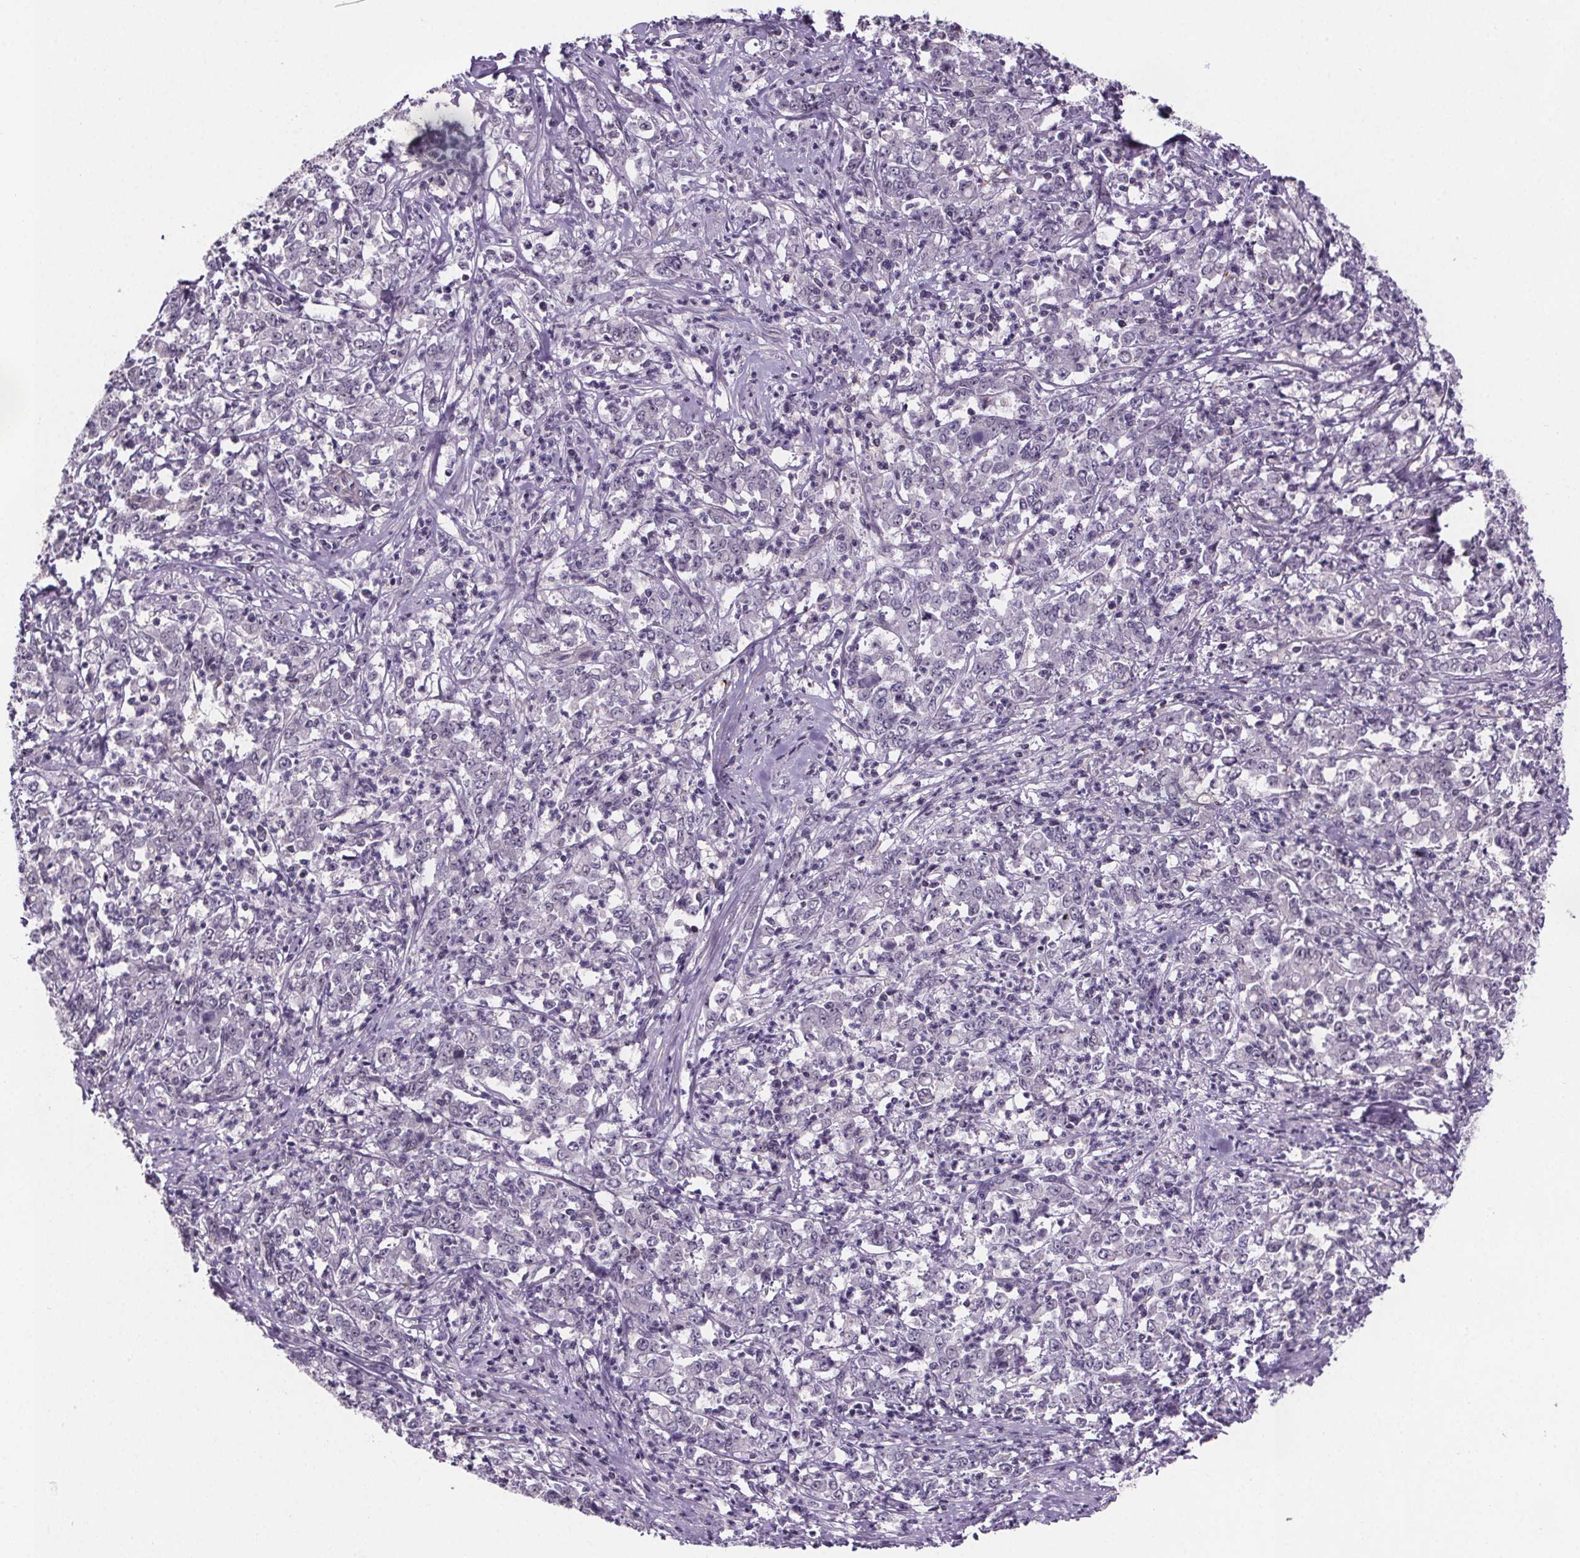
{"staining": {"intensity": "negative", "quantity": "none", "location": "none"}, "tissue": "stomach cancer", "cell_type": "Tumor cells", "image_type": "cancer", "snomed": [{"axis": "morphology", "description": "Adenocarcinoma, NOS"}, {"axis": "topography", "description": "Stomach, lower"}], "caption": "Immunohistochemical staining of adenocarcinoma (stomach) reveals no significant positivity in tumor cells. (Immunohistochemistry, brightfield microscopy, high magnification).", "gene": "TTC12", "patient": {"sex": "female", "age": 71}}